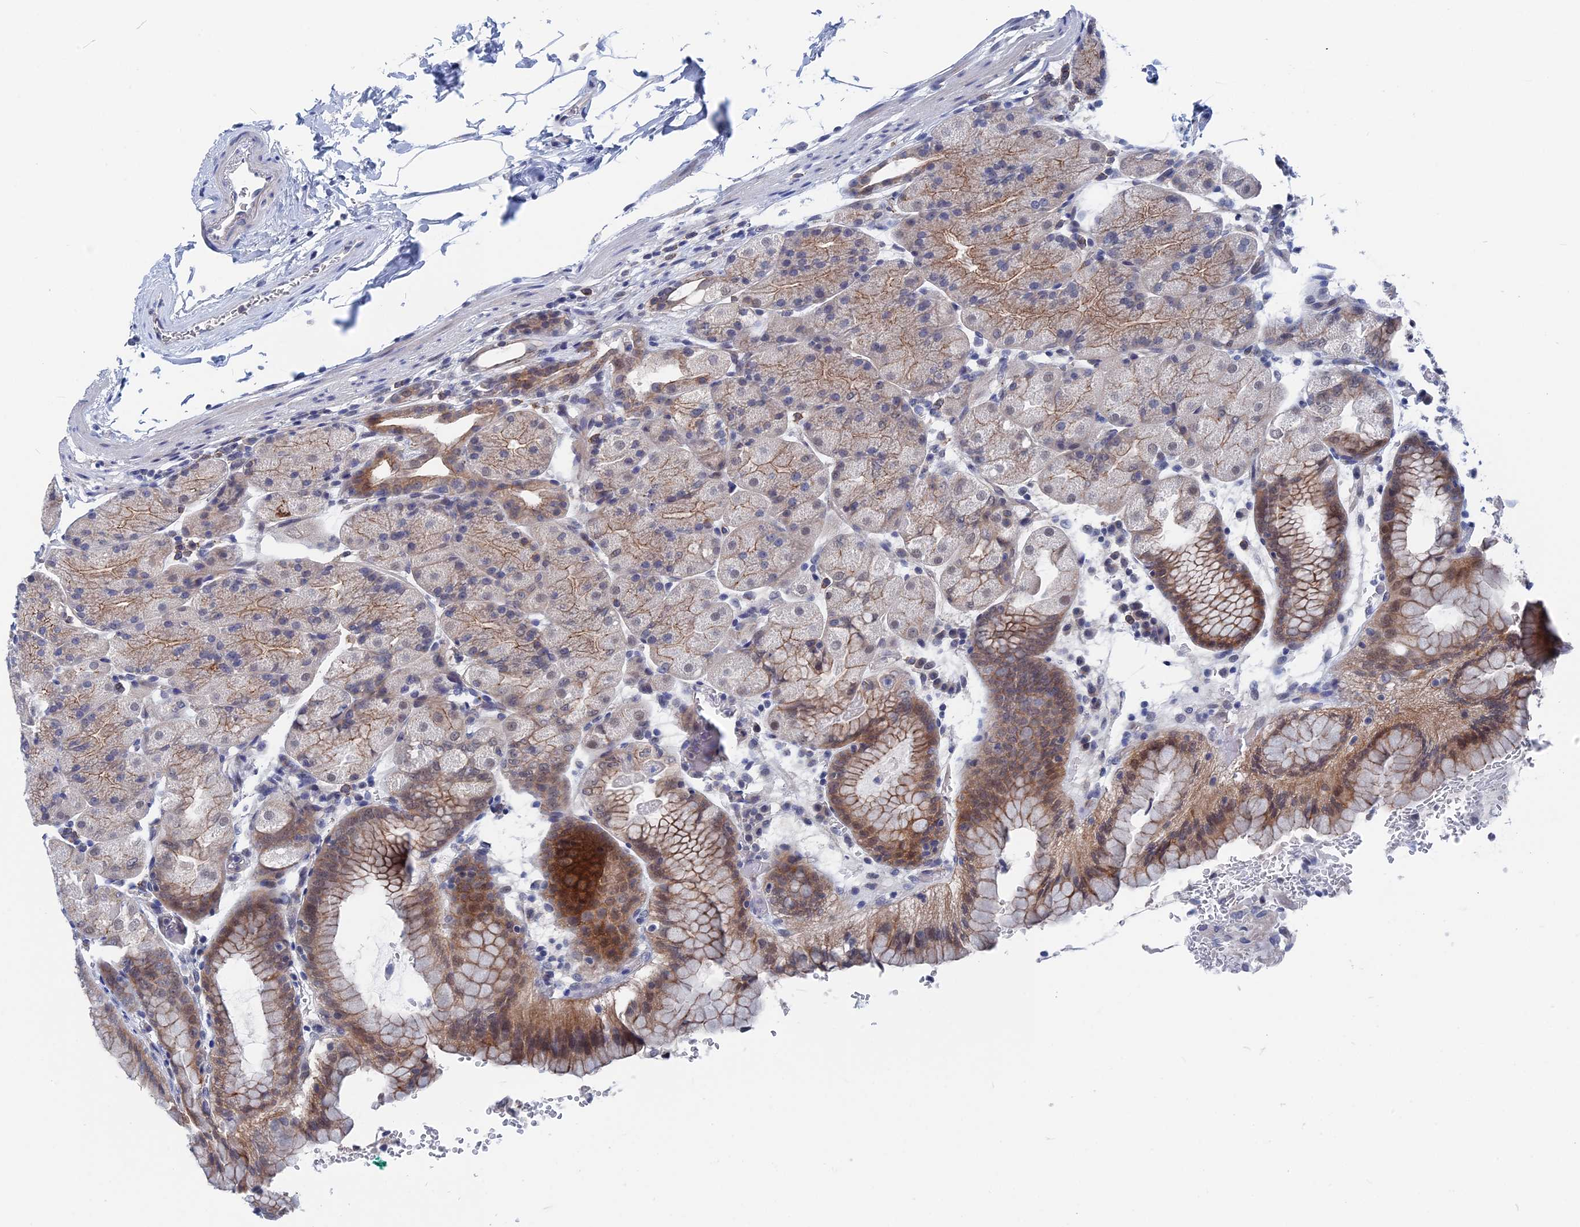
{"staining": {"intensity": "moderate", "quantity": "25%-75%", "location": "cytoplasmic/membranous"}, "tissue": "stomach", "cell_type": "Glandular cells", "image_type": "normal", "snomed": [{"axis": "morphology", "description": "Normal tissue, NOS"}, {"axis": "topography", "description": "Stomach, upper"}, {"axis": "topography", "description": "Stomach, lower"}], "caption": "Approximately 25%-75% of glandular cells in normal stomach demonstrate moderate cytoplasmic/membranous protein staining as visualized by brown immunohistochemical staining.", "gene": "MARCHF3", "patient": {"sex": "male", "age": 62}}